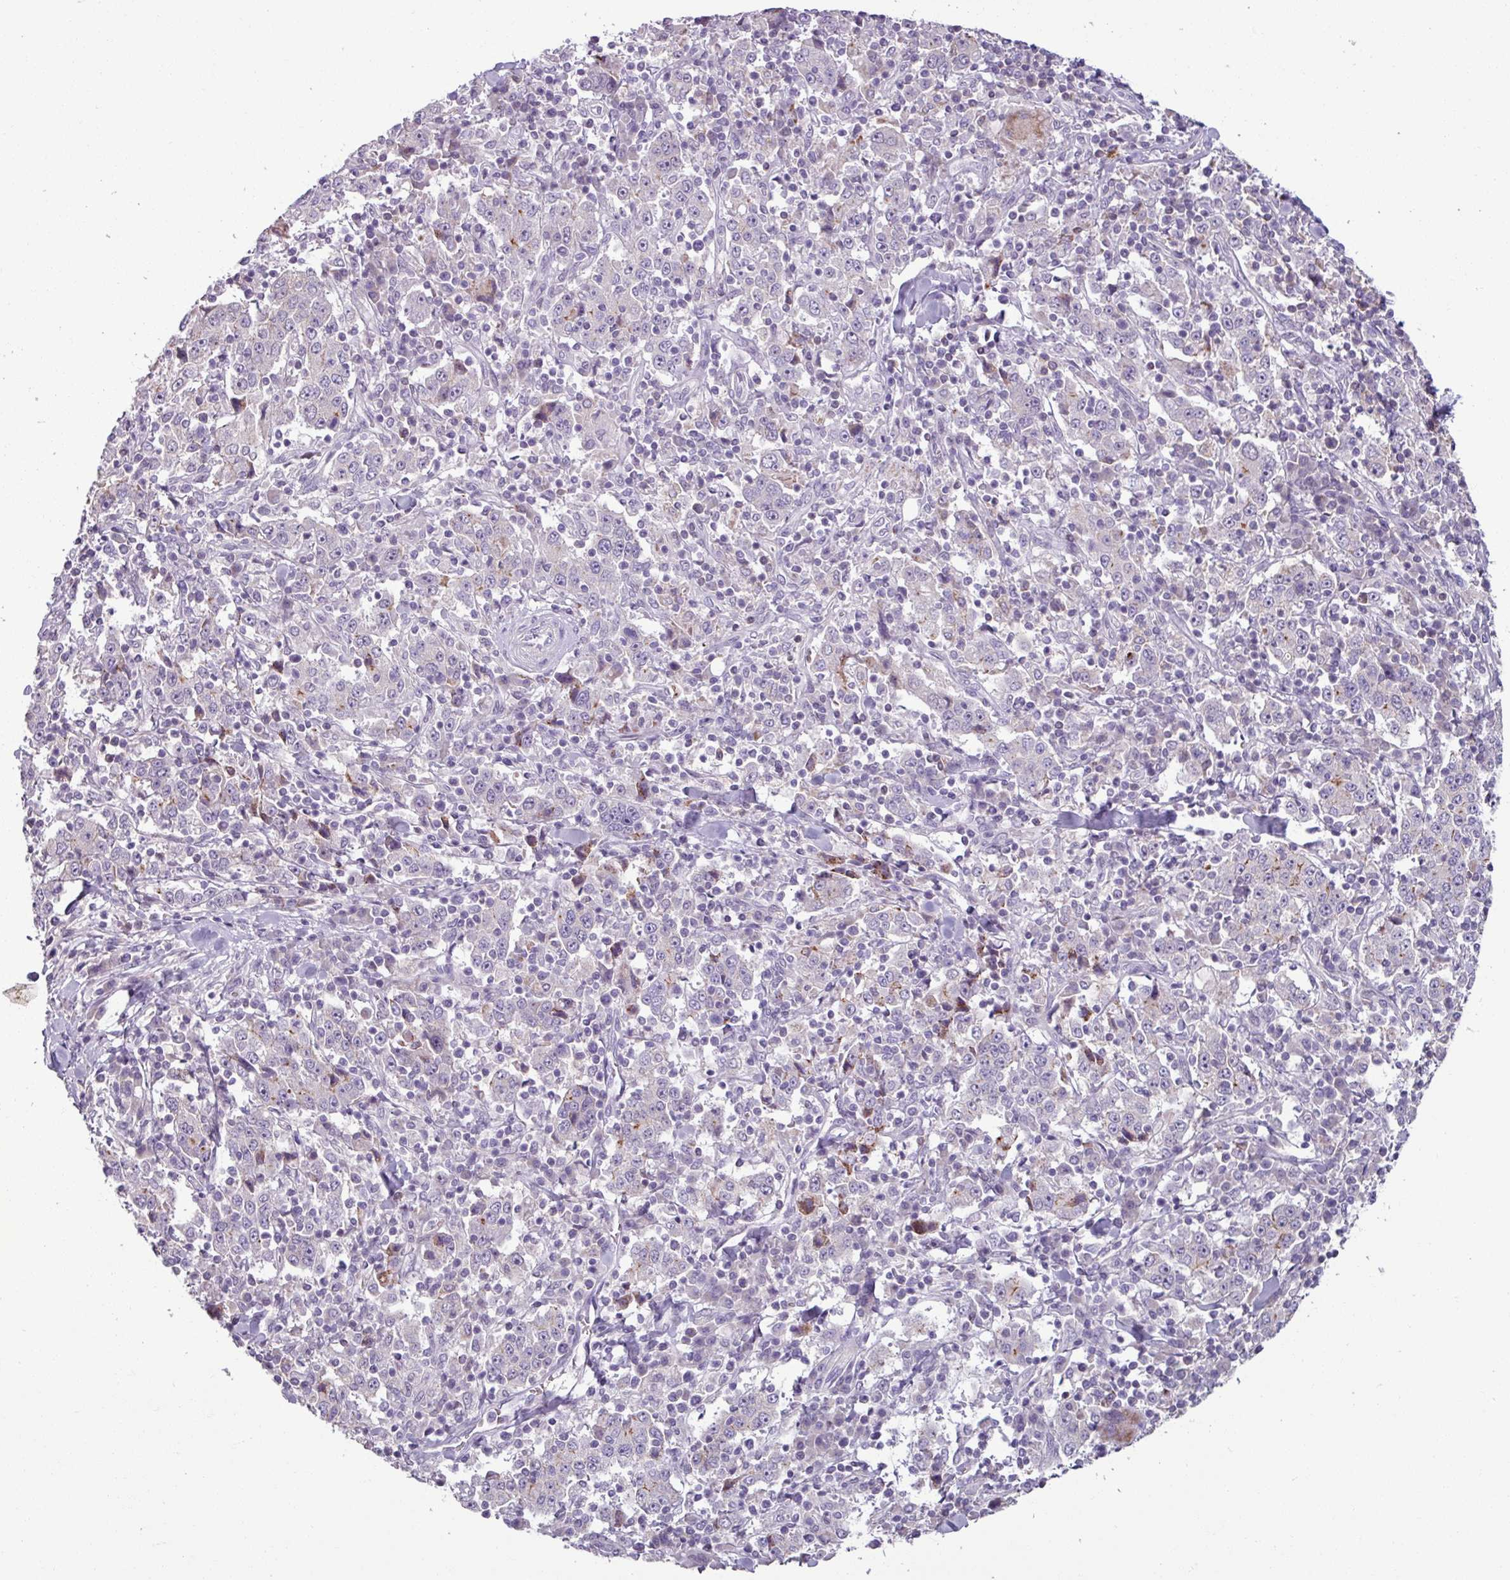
{"staining": {"intensity": "negative", "quantity": "none", "location": "none"}, "tissue": "stomach cancer", "cell_type": "Tumor cells", "image_type": "cancer", "snomed": [{"axis": "morphology", "description": "Normal tissue, NOS"}, {"axis": "morphology", "description": "Adenocarcinoma, NOS"}, {"axis": "topography", "description": "Stomach, upper"}, {"axis": "topography", "description": "Stomach"}], "caption": "Tumor cells show no significant staining in stomach cancer (adenocarcinoma).", "gene": "PNMA6A", "patient": {"sex": "male", "age": 59}}